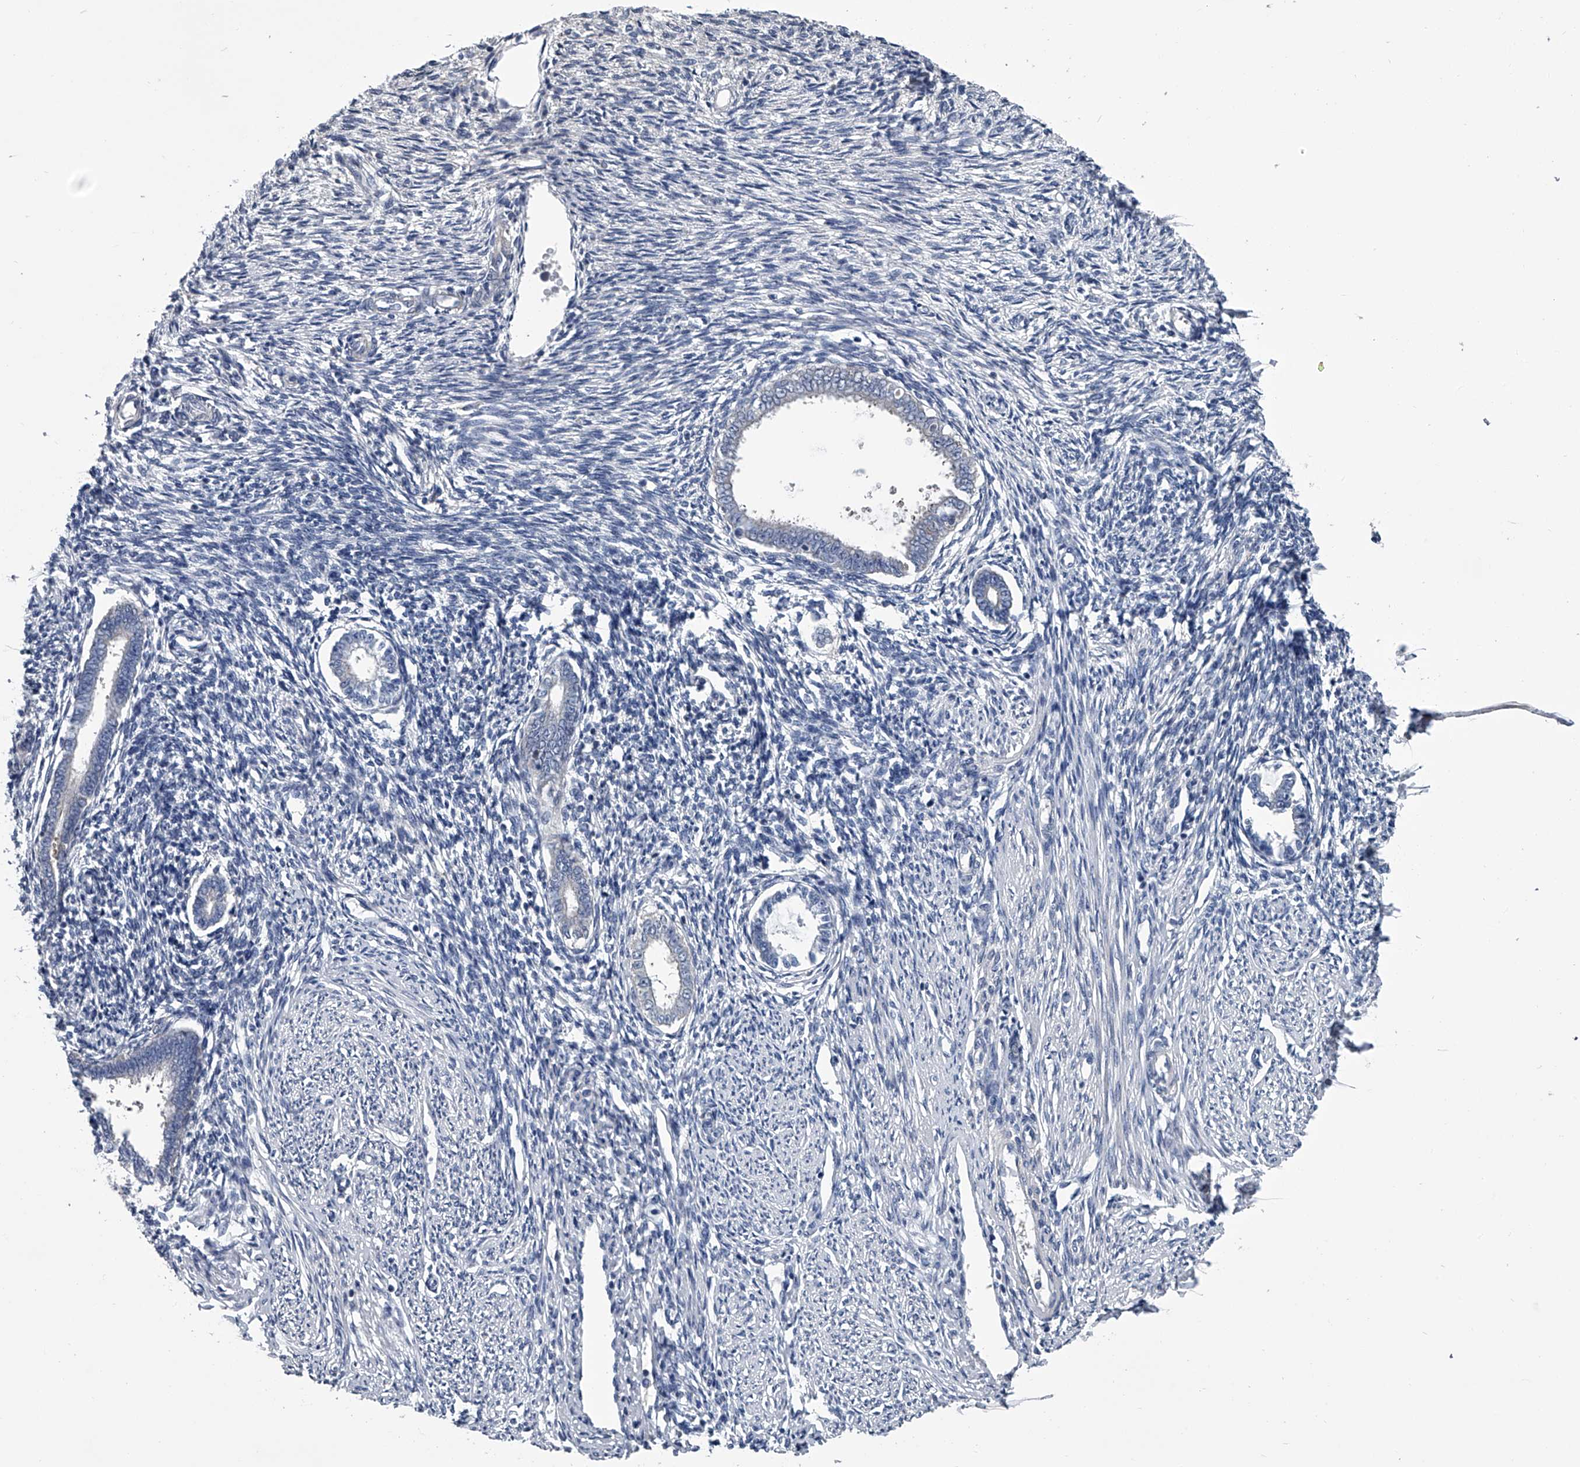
{"staining": {"intensity": "weak", "quantity": "<25%", "location": "cytoplasmic/membranous"}, "tissue": "endometrium", "cell_type": "Cells in endometrial stroma", "image_type": "normal", "snomed": [{"axis": "morphology", "description": "Normal tissue, NOS"}, {"axis": "topography", "description": "Endometrium"}], "caption": "This is a image of IHC staining of benign endometrium, which shows no positivity in cells in endometrial stroma. The staining is performed using DAB brown chromogen with nuclei counter-stained in using hematoxylin.", "gene": "PPP2R5D", "patient": {"sex": "female", "age": 56}}